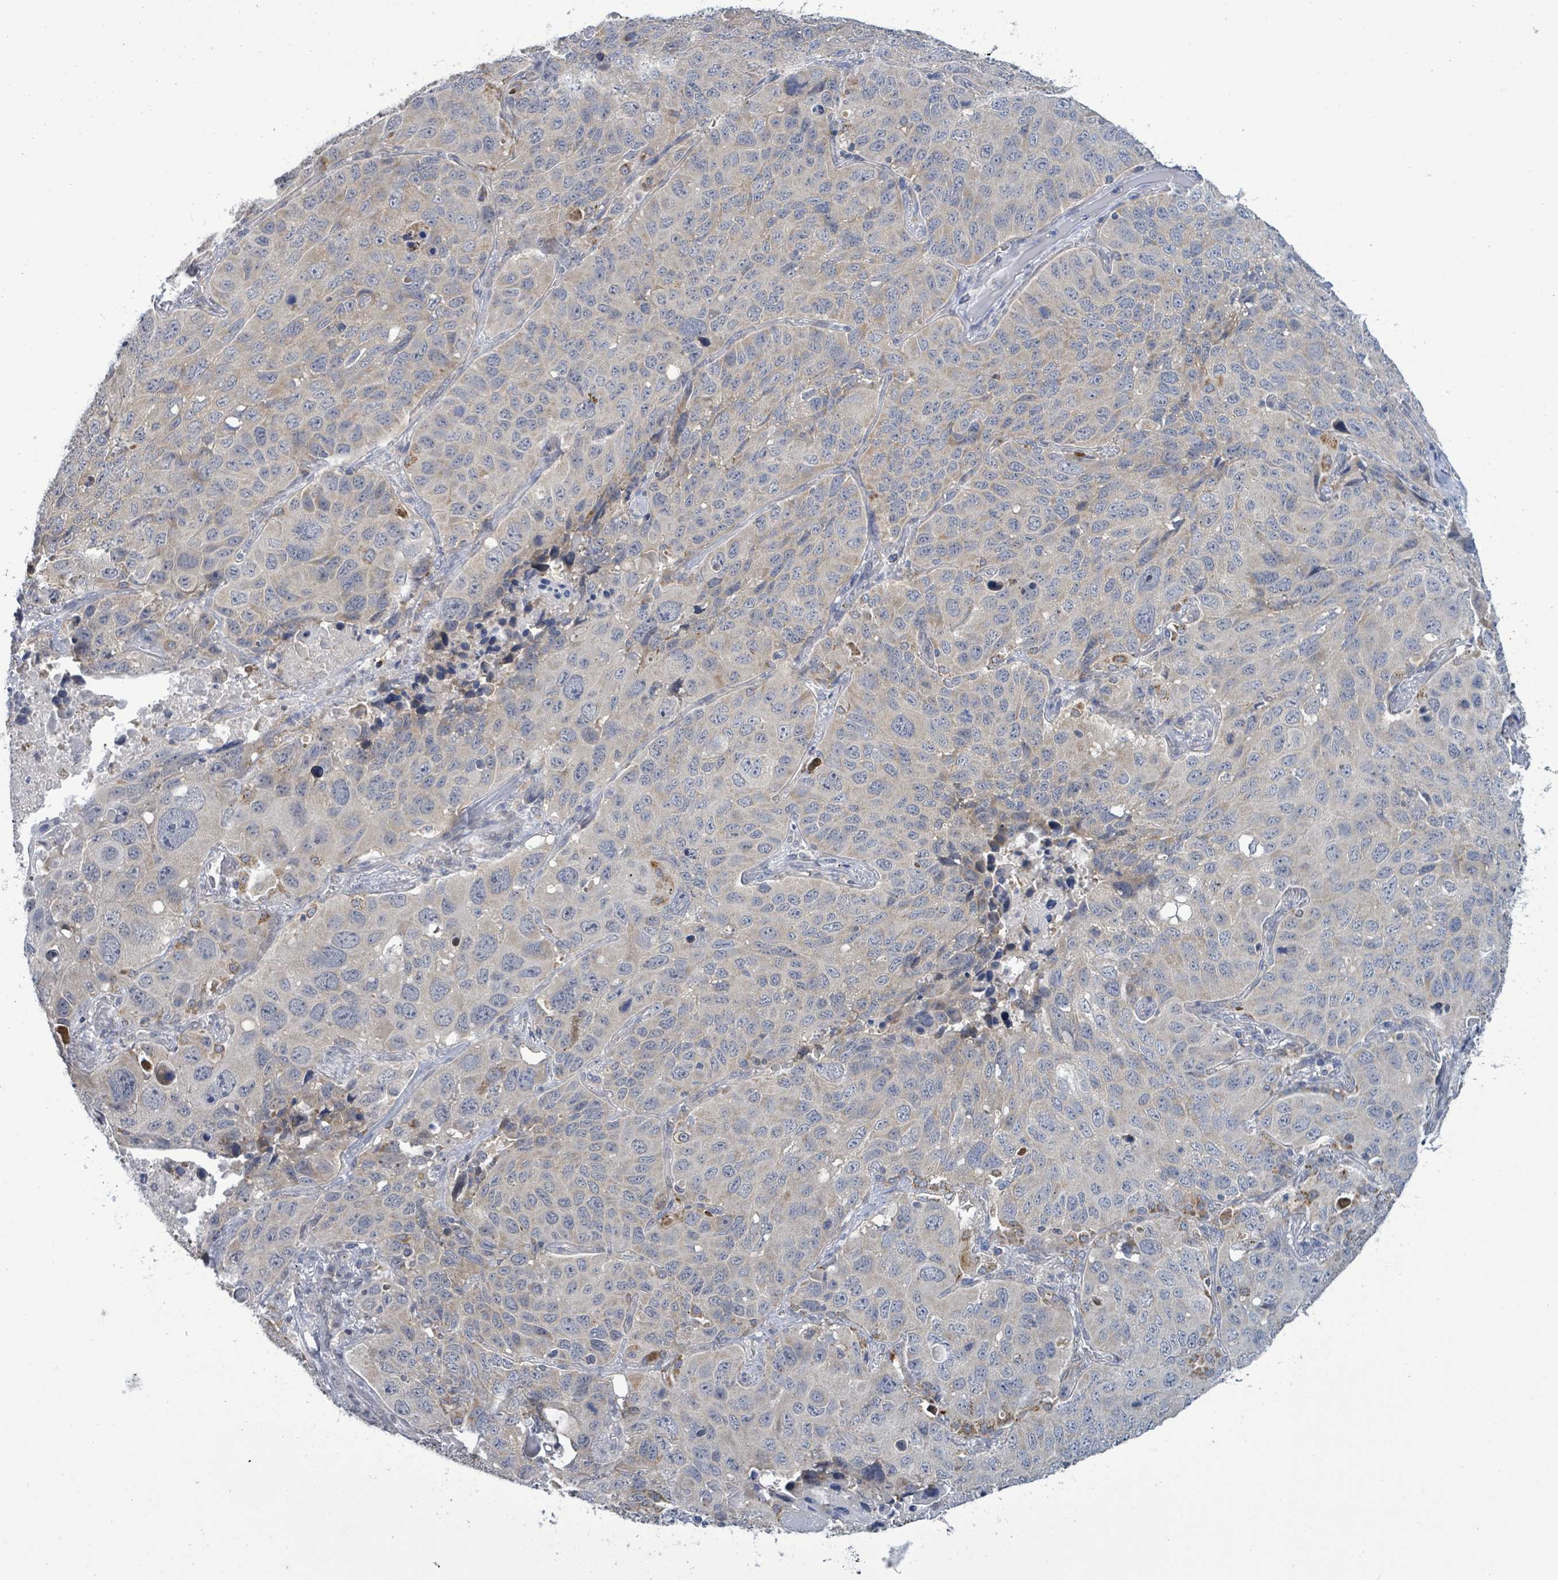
{"staining": {"intensity": "moderate", "quantity": "<25%", "location": "cytoplasmic/membranous"}, "tissue": "lung cancer", "cell_type": "Tumor cells", "image_type": "cancer", "snomed": [{"axis": "morphology", "description": "Squamous cell carcinoma, NOS"}, {"axis": "topography", "description": "Lung"}], "caption": "Lung cancer (squamous cell carcinoma) stained with immunohistochemistry (IHC) exhibits moderate cytoplasmic/membranous positivity in about <25% of tumor cells. (DAB (3,3'-diaminobenzidine) = brown stain, brightfield microscopy at high magnification).", "gene": "COQ10B", "patient": {"sex": "male", "age": 60}}